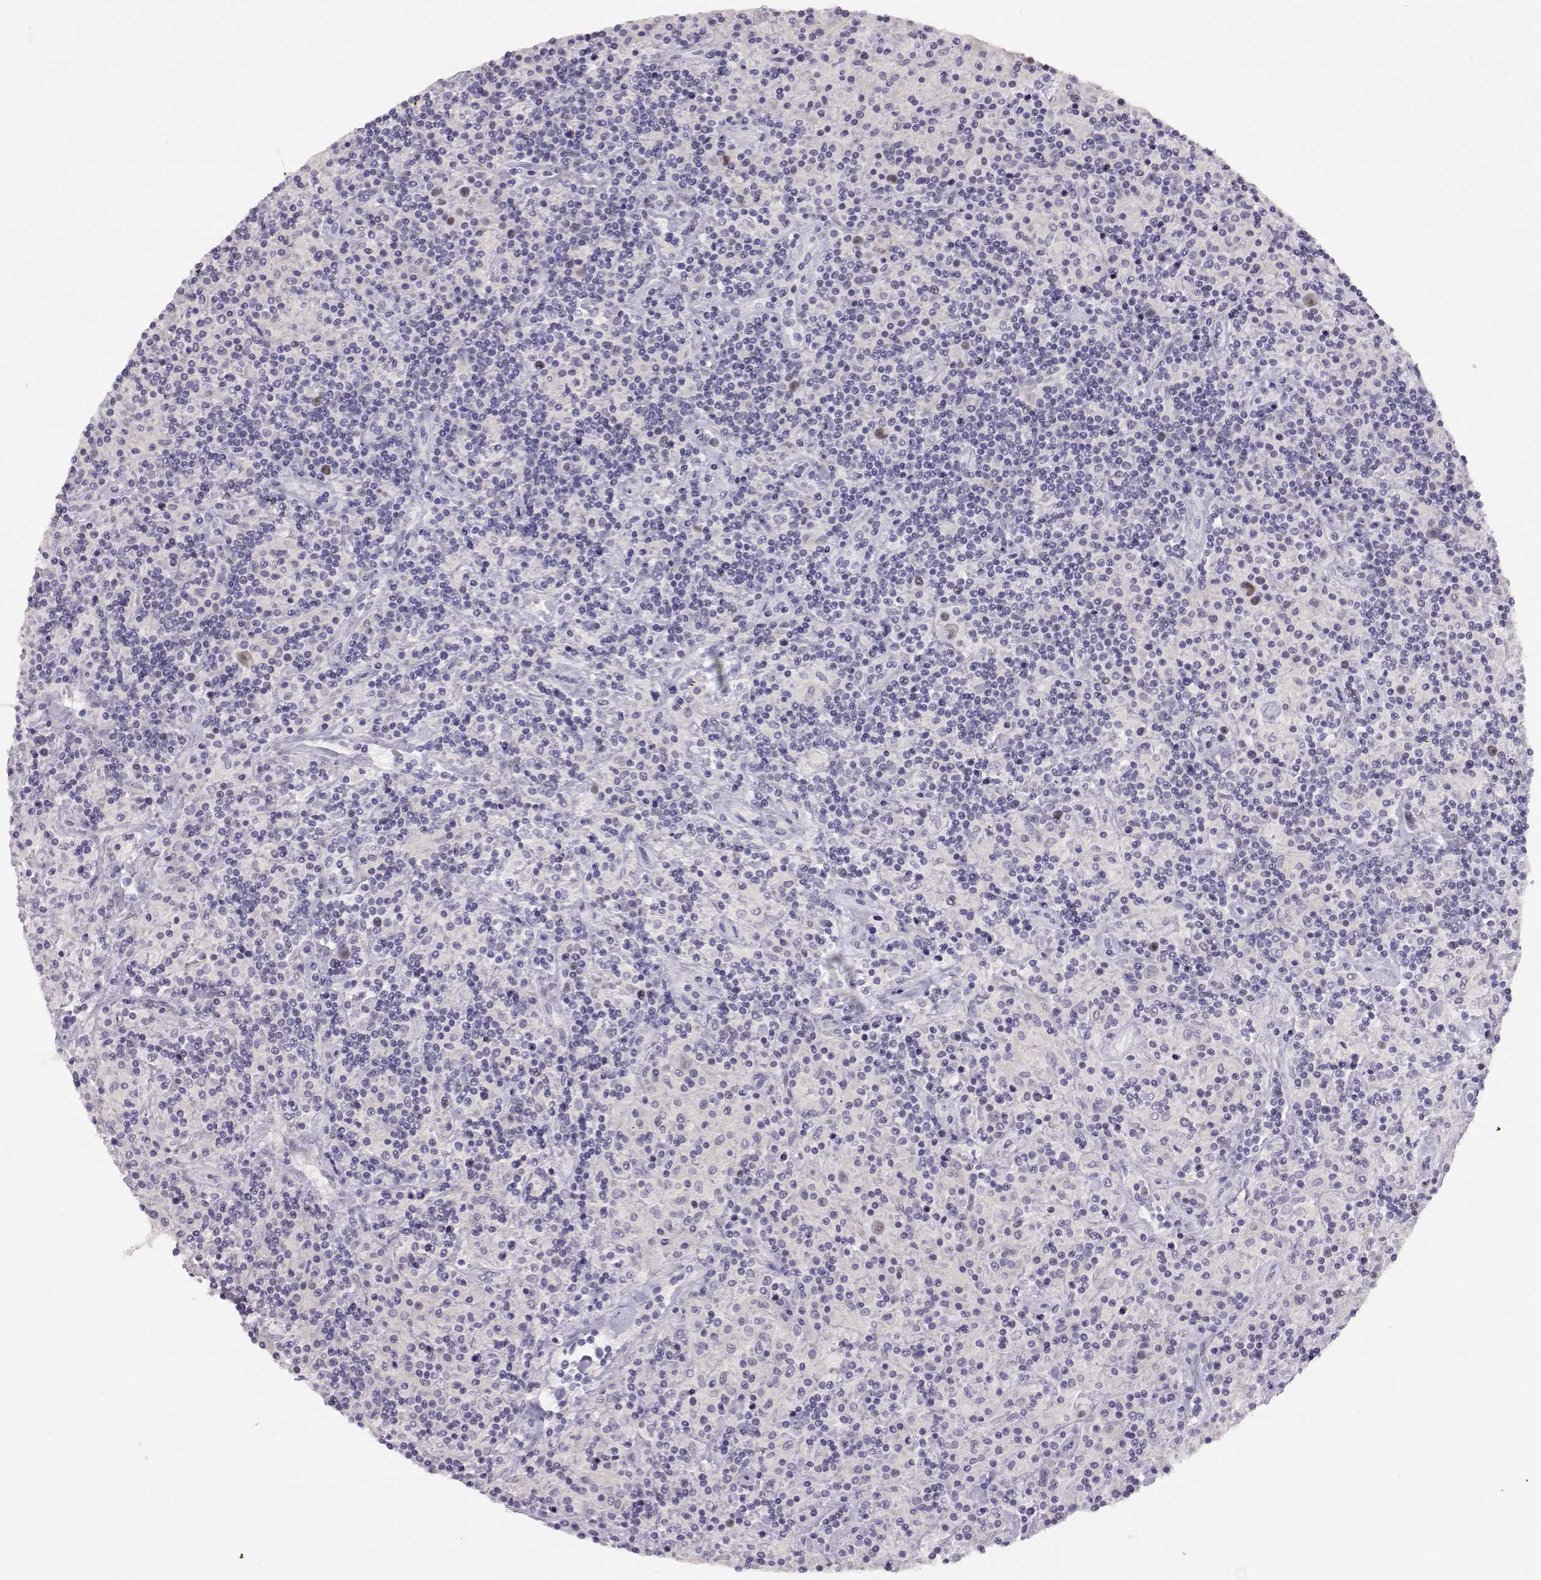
{"staining": {"intensity": "weak", "quantity": "<25%", "location": "nuclear"}, "tissue": "lymphoma", "cell_type": "Tumor cells", "image_type": "cancer", "snomed": [{"axis": "morphology", "description": "Hodgkin's disease, NOS"}, {"axis": "topography", "description": "Lymph node"}], "caption": "This is an IHC histopathology image of Hodgkin's disease. There is no expression in tumor cells.", "gene": "OPN5", "patient": {"sex": "male", "age": 70}}